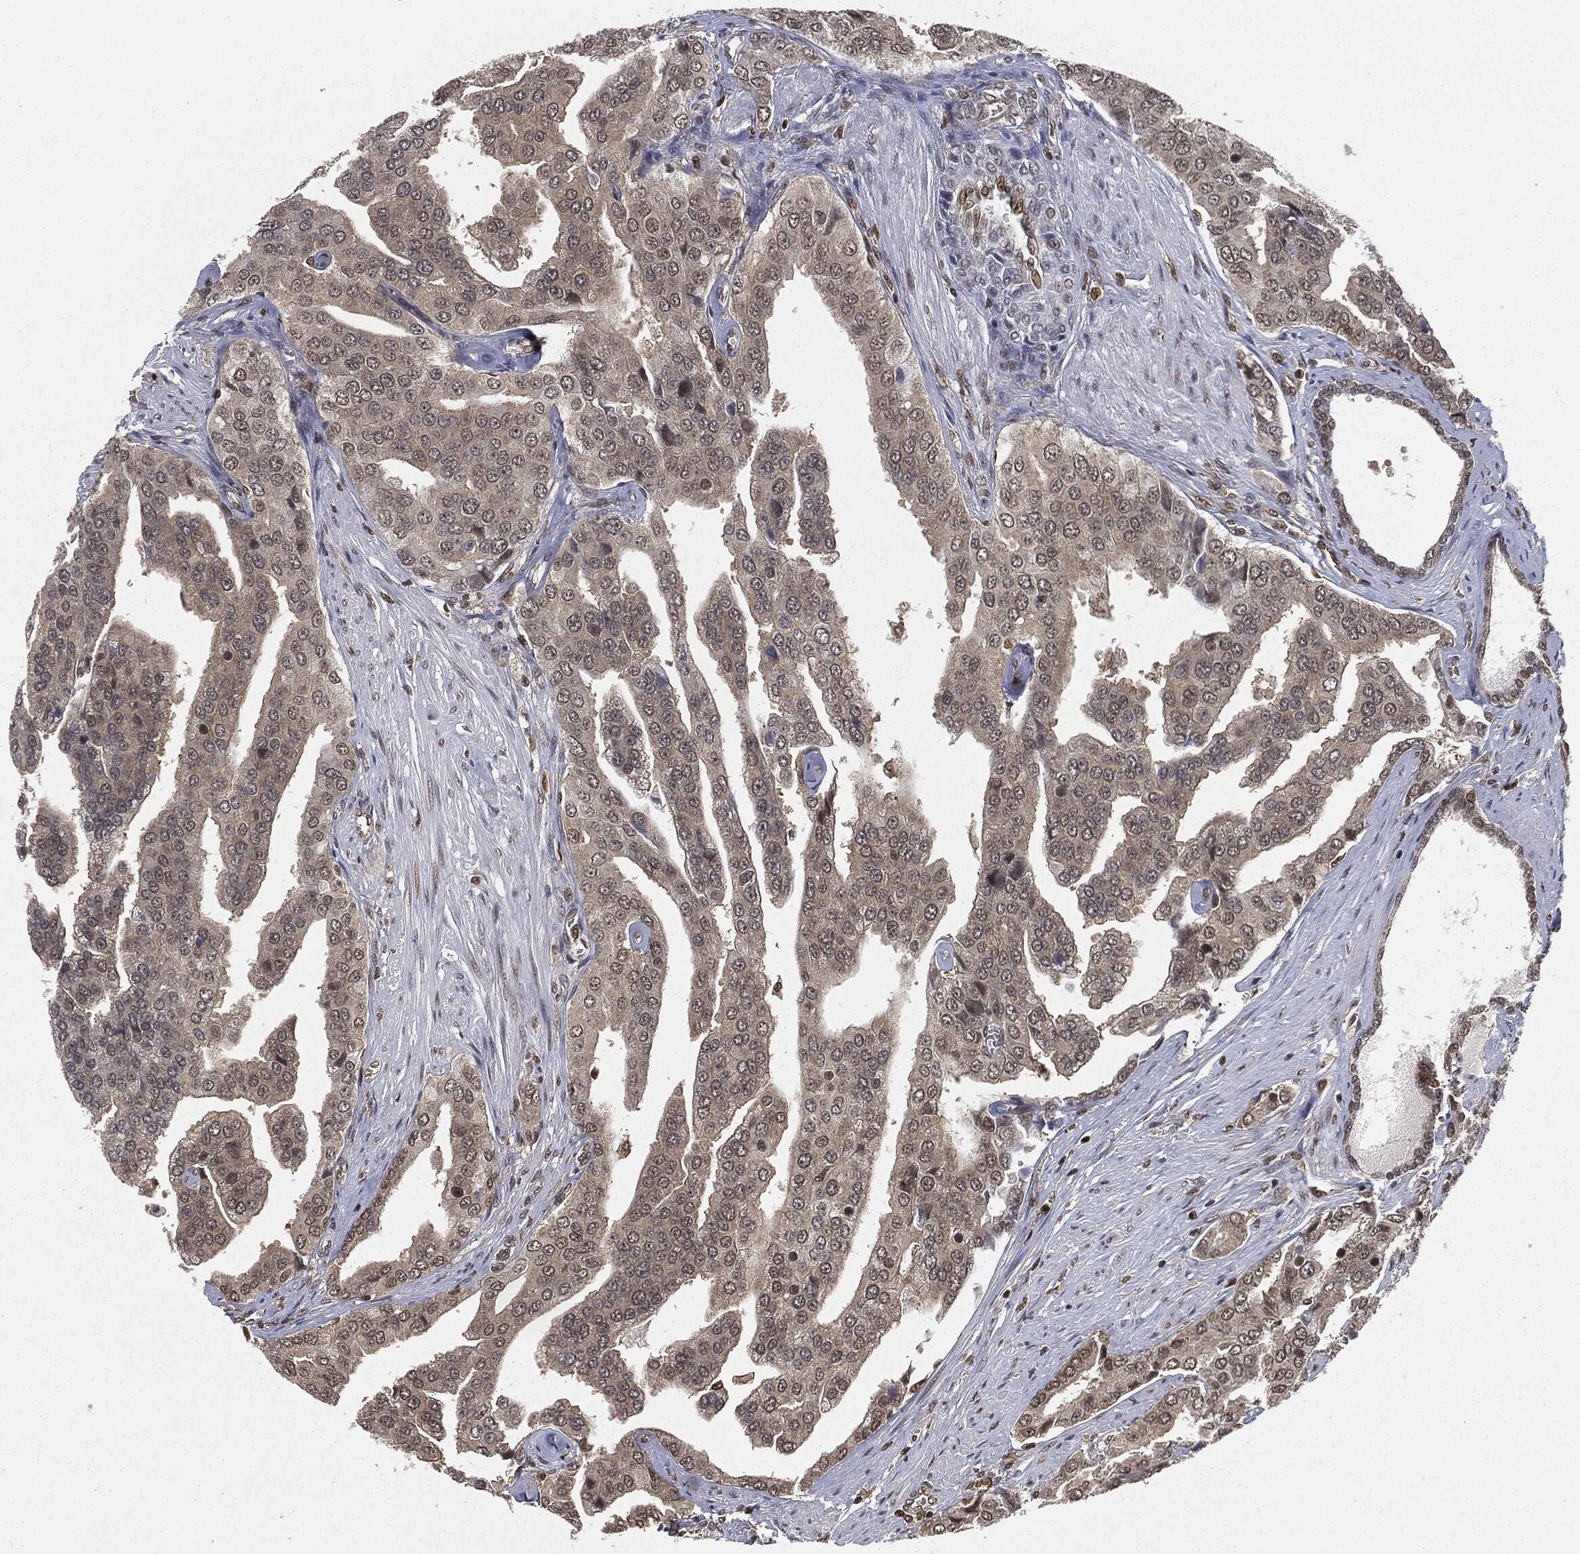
{"staining": {"intensity": "moderate", "quantity": "<25%", "location": "nuclear"}, "tissue": "prostate cancer", "cell_type": "Tumor cells", "image_type": "cancer", "snomed": [{"axis": "morphology", "description": "Adenocarcinoma, NOS"}, {"axis": "topography", "description": "Prostate and seminal vesicle, NOS"}, {"axis": "topography", "description": "Prostate"}], "caption": "Immunohistochemistry micrograph of adenocarcinoma (prostate) stained for a protein (brown), which exhibits low levels of moderate nuclear expression in approximately <25% of tumor cells.", "gene": "TBC1D22A", "patient": {"sex": "male", "age": 69}}